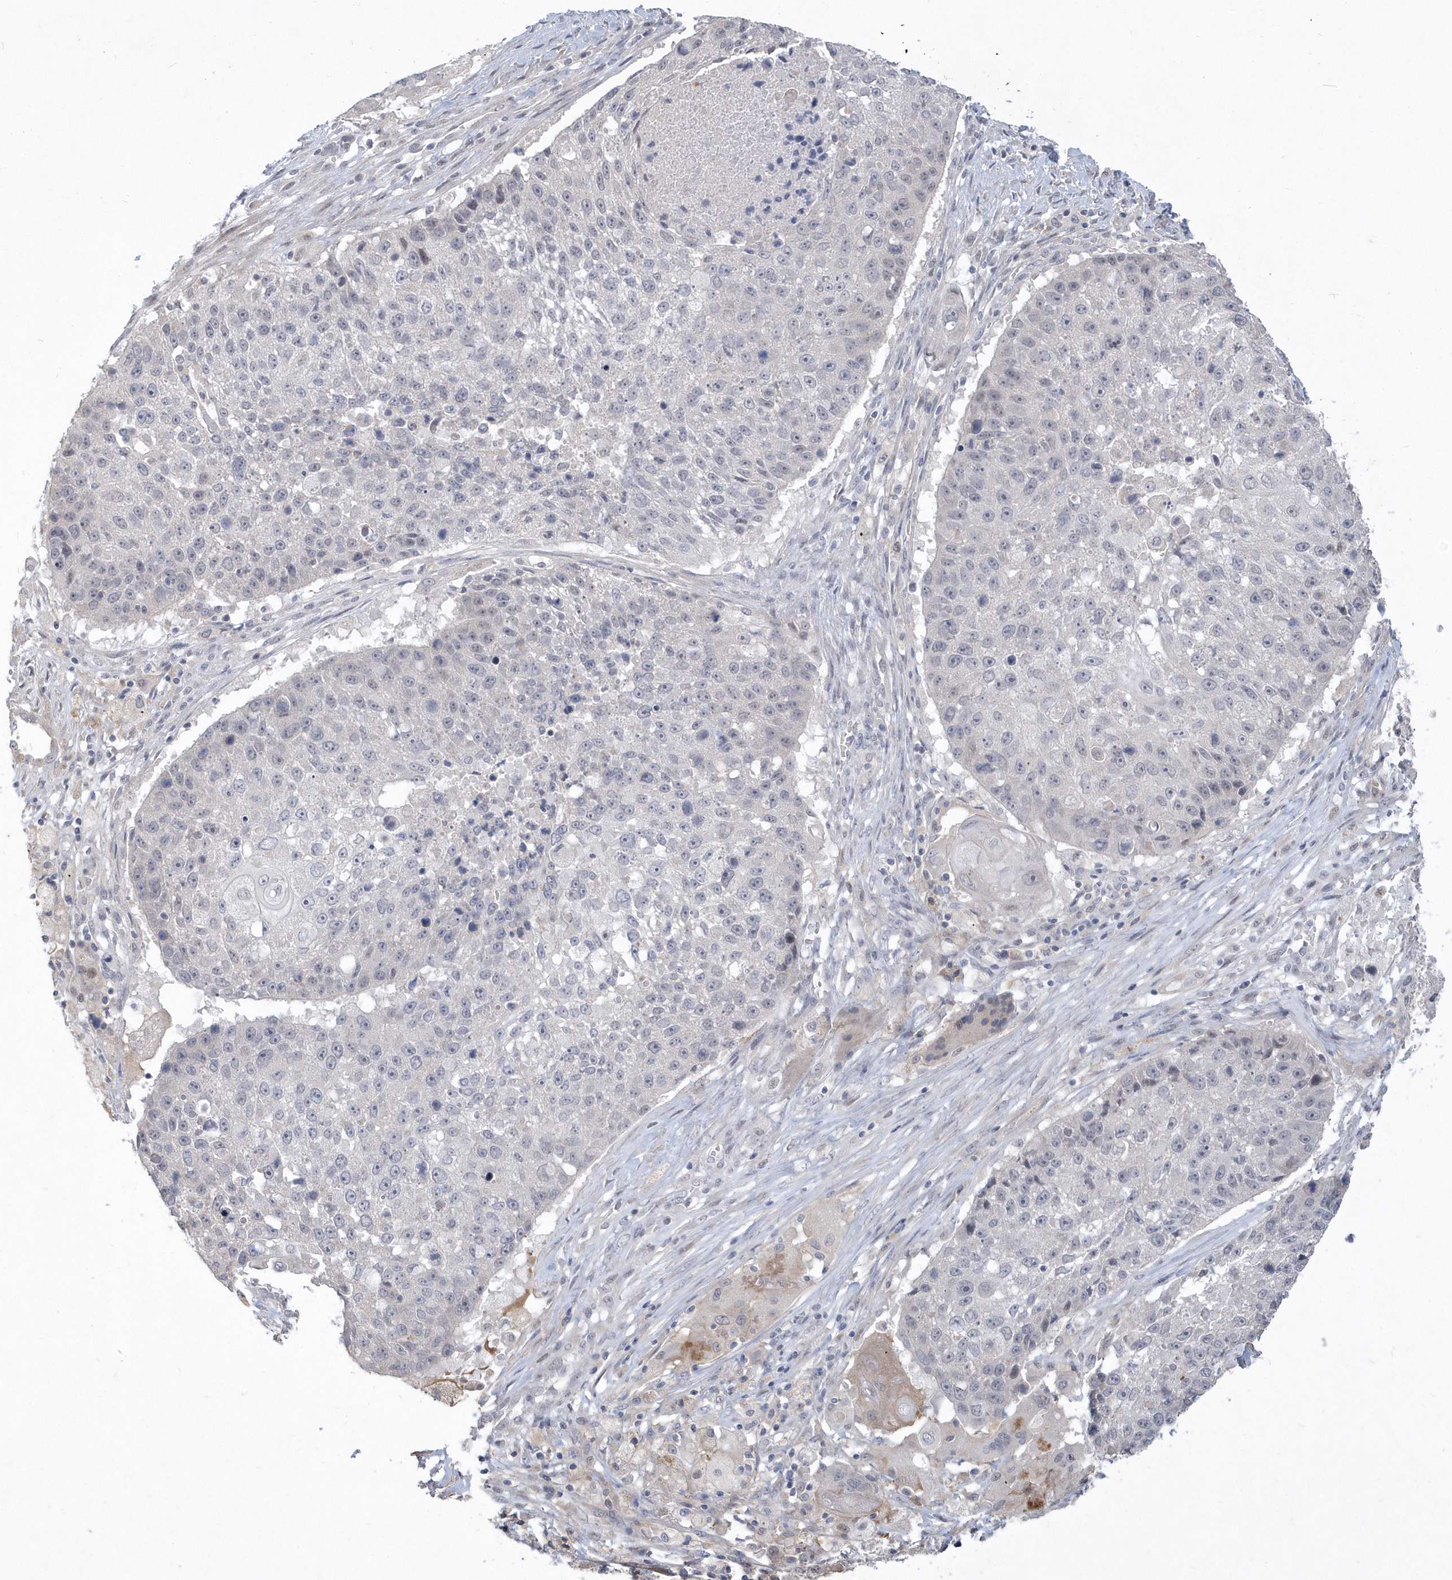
{"staining": {"intensity": "negative", "quantity": "none", "location": "none"}, "tissue": "lung cancer", "cell_type": "Tumor cells", "image_type": "cancer", "snomed": [{"axis": "morphology", "description": "Squamous cell carcinoma, NOS"}, {"axis": "topography", "description": "Lung"}], "caption": "Squamous cell carcinoma (lung) stained for a protein using IHC reveals no expression tumor cells.", "gene": "TSPEAR", "patient": {"sex": "male", "age": 61}}